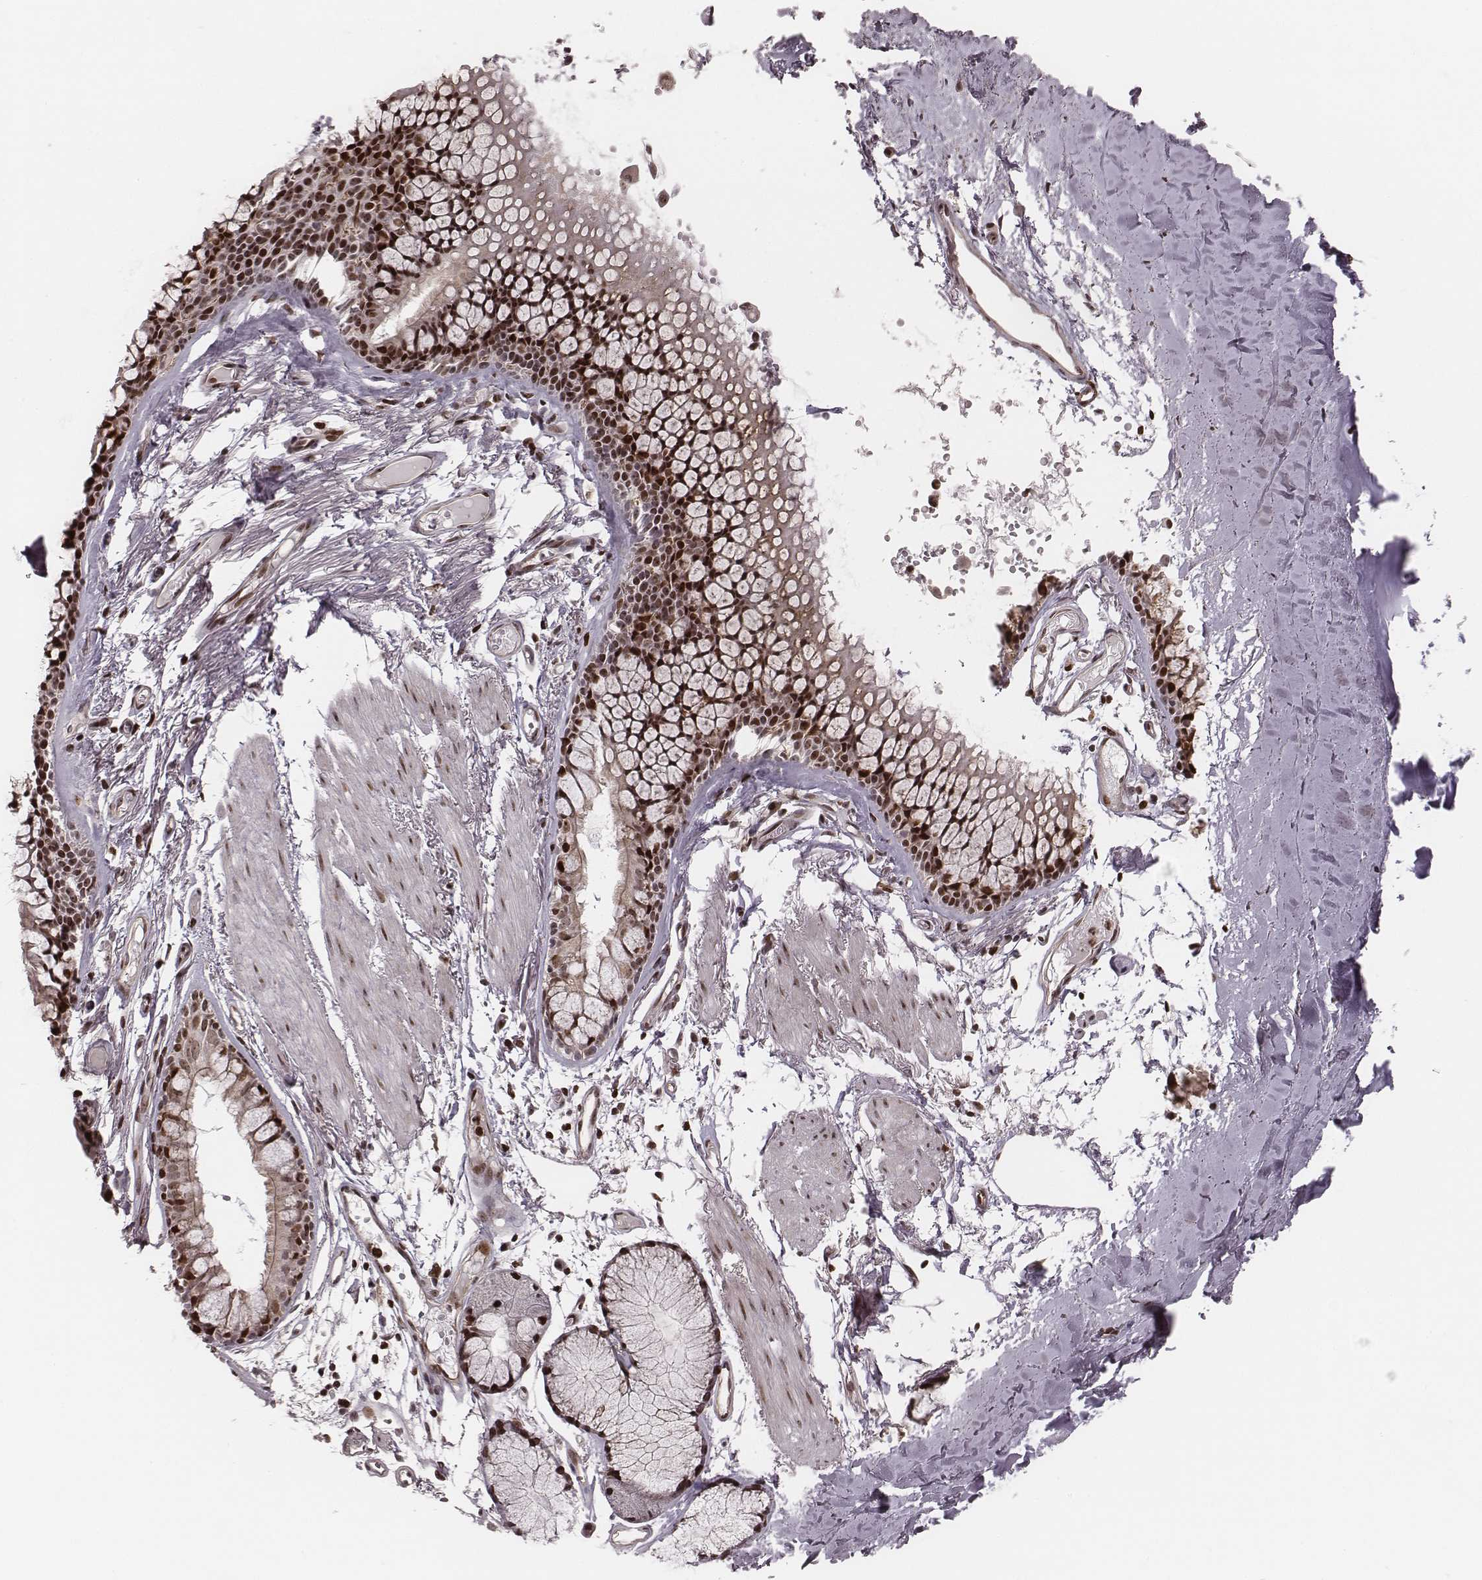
{"staining": {"intensity": "moderate", "quantity": "25%-75%", "location": "nuclear"}, "tissue": "soft tissue", "cell_type": "Chondrocytes", "image_type": "normal", "snomed": [{"axis": "morphology", "description": "Normal tissue, NOS"}, {"axis": "topography", "description": "Cartilage tissue"}, {"axis": "topography", "description": "Bronchus"}], "caption": "Immunohistochemistry (IHC) photomicrograph of unremarkable soft tissue: soft tissue stained using IHC demonstrates medium levels of moderate protein expression localized specifically in the nuclear of chondrocytes, appearing as a nuclear brown color.", "gene": "VRK3", "patient": {"sex": "female", "age": 79}}